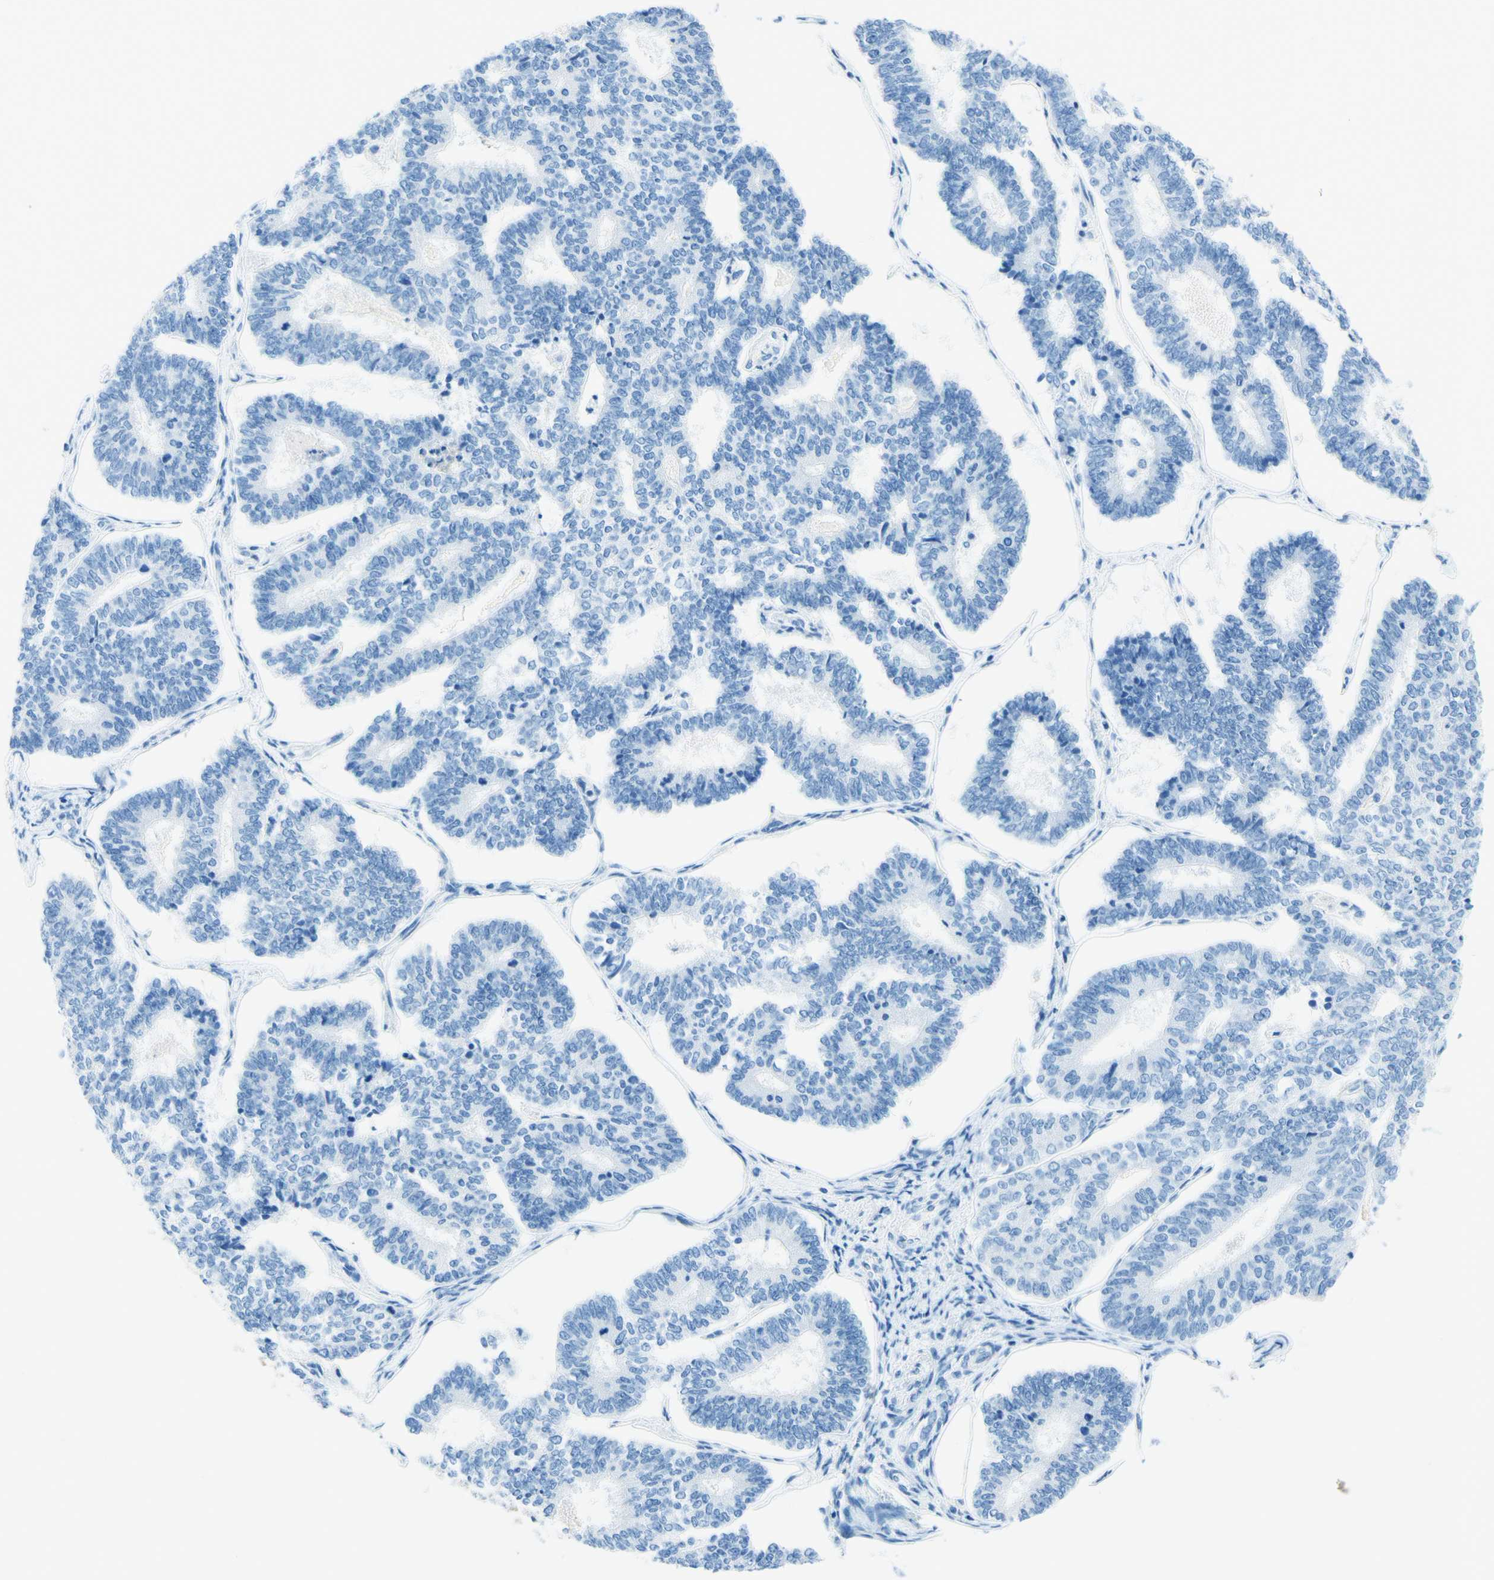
{"staining": {"intensity": "negative", "quantity": "none", "location": "none"}, "tissue": "endometrial cancer", "cell_type": "Tumor cells", "image_type": "cancer", "snomed": [{"axis": "morphology", "description": "Adenocarcinoma, NOS"}, {"axis": "topography", "description": "Endometrium"}], "caption": "Tumor cells show no significant protein expression in endometrial adenocarcinoma. The staining was performed using DAB to visualize the protein expression in brown, while the nuclei were stained in blue with hematoxylin (Magnification: 20x).", "gene": "MFAP5", "patient": {"sex": "female", "age": 70}}